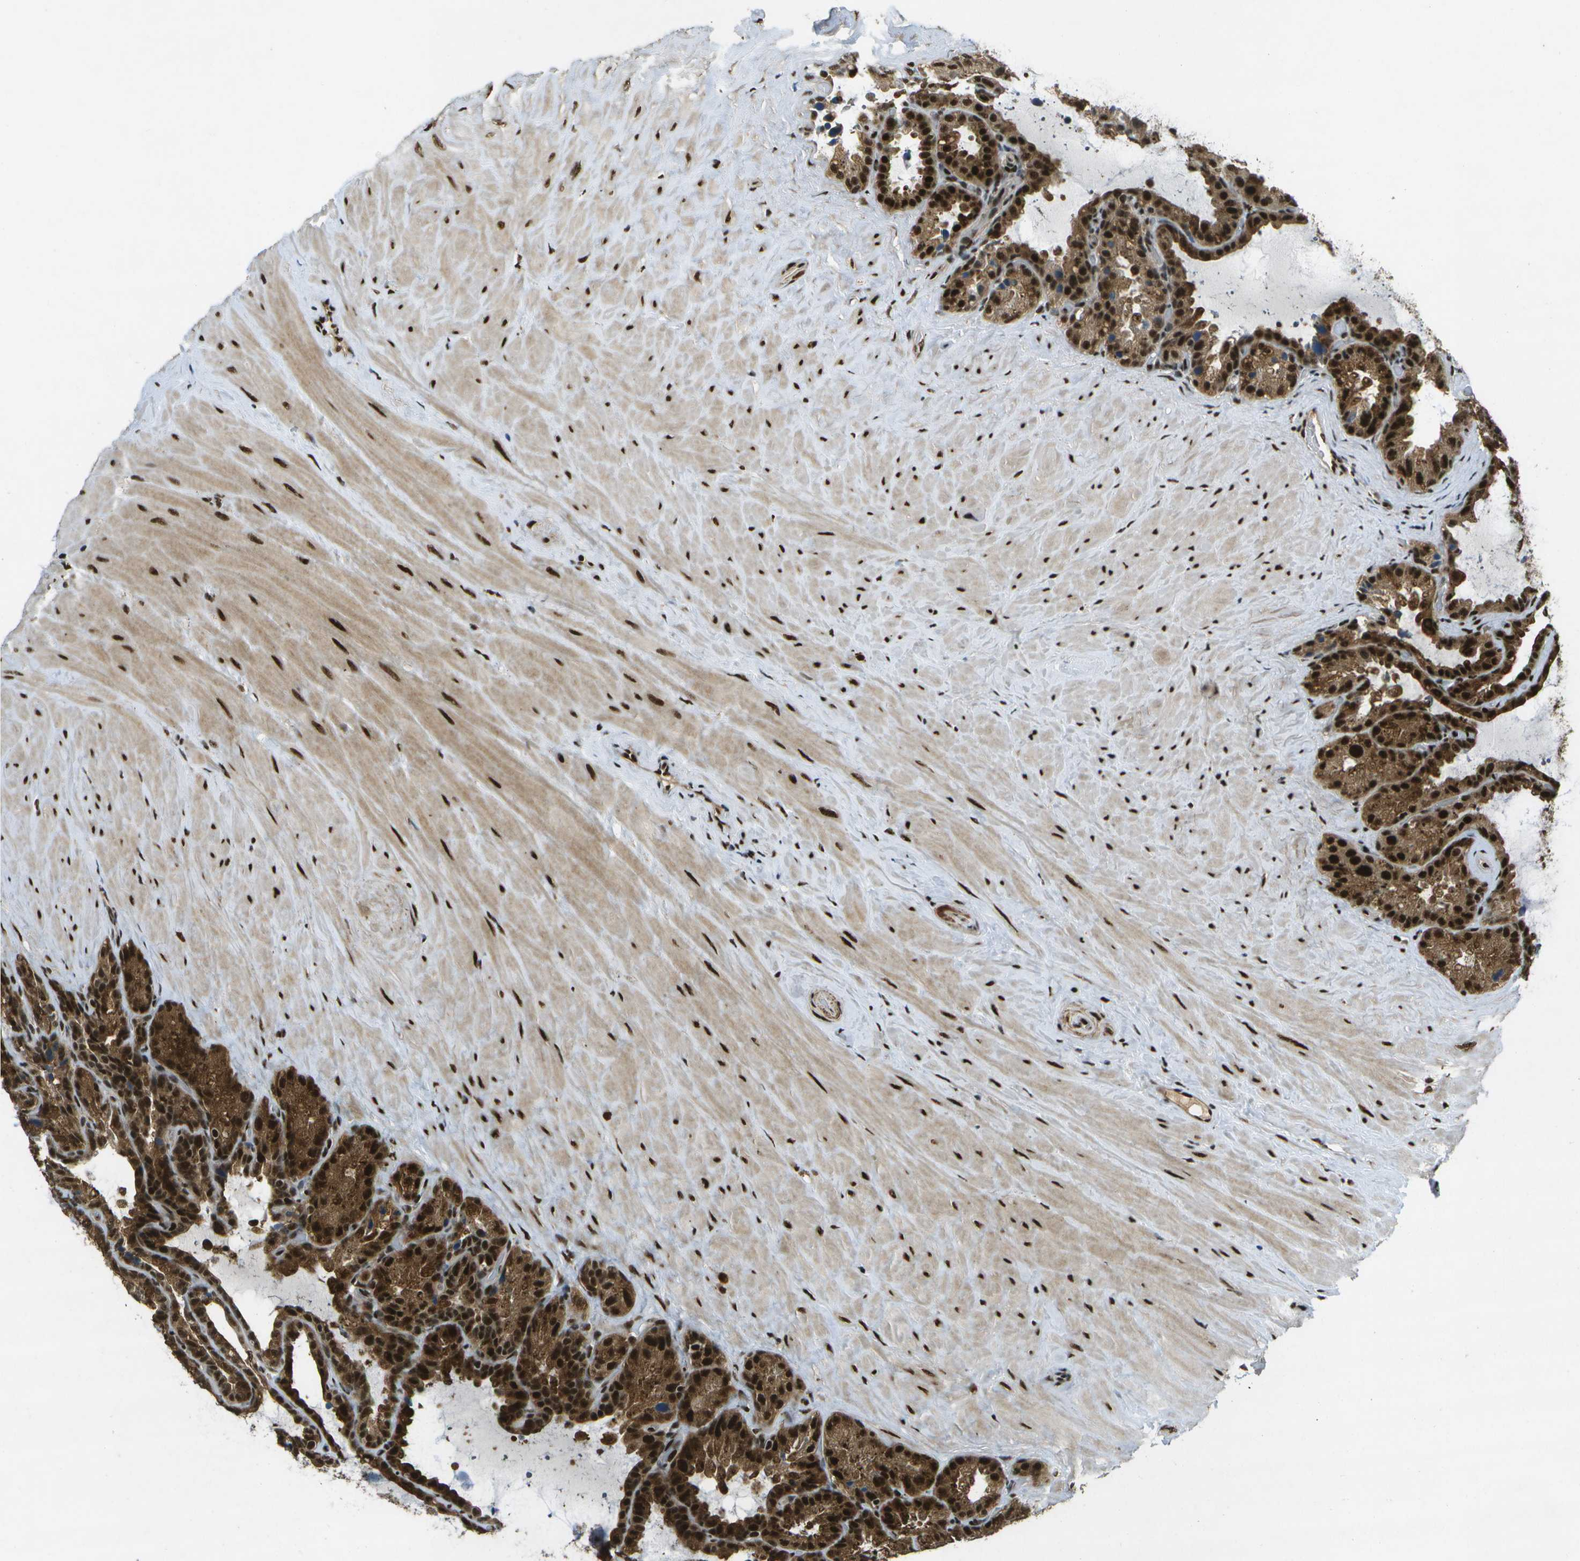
{"staining": {"intensity": "strong", "quantity": ">75%", "location": "cytoplasmic/membranous,nuclear"}, "tissue": "seminal vesicle", "cell_type": "Glandular cells", "image_type": "normal", "snomed": [{"axis": "morphology", "description": "Normal tissue, NOS"}, {"axis": "topography", "description": "Seminal veicle"}], "caption": "A brown stain highlights strong cytoplasmic/membranous,nuclear expression of a protein in glandular cells of benign human seminal vesicle. Nuclei are stained in blue.", "gene": "GANC", "patient": {"sex": "male", "age": 46}}